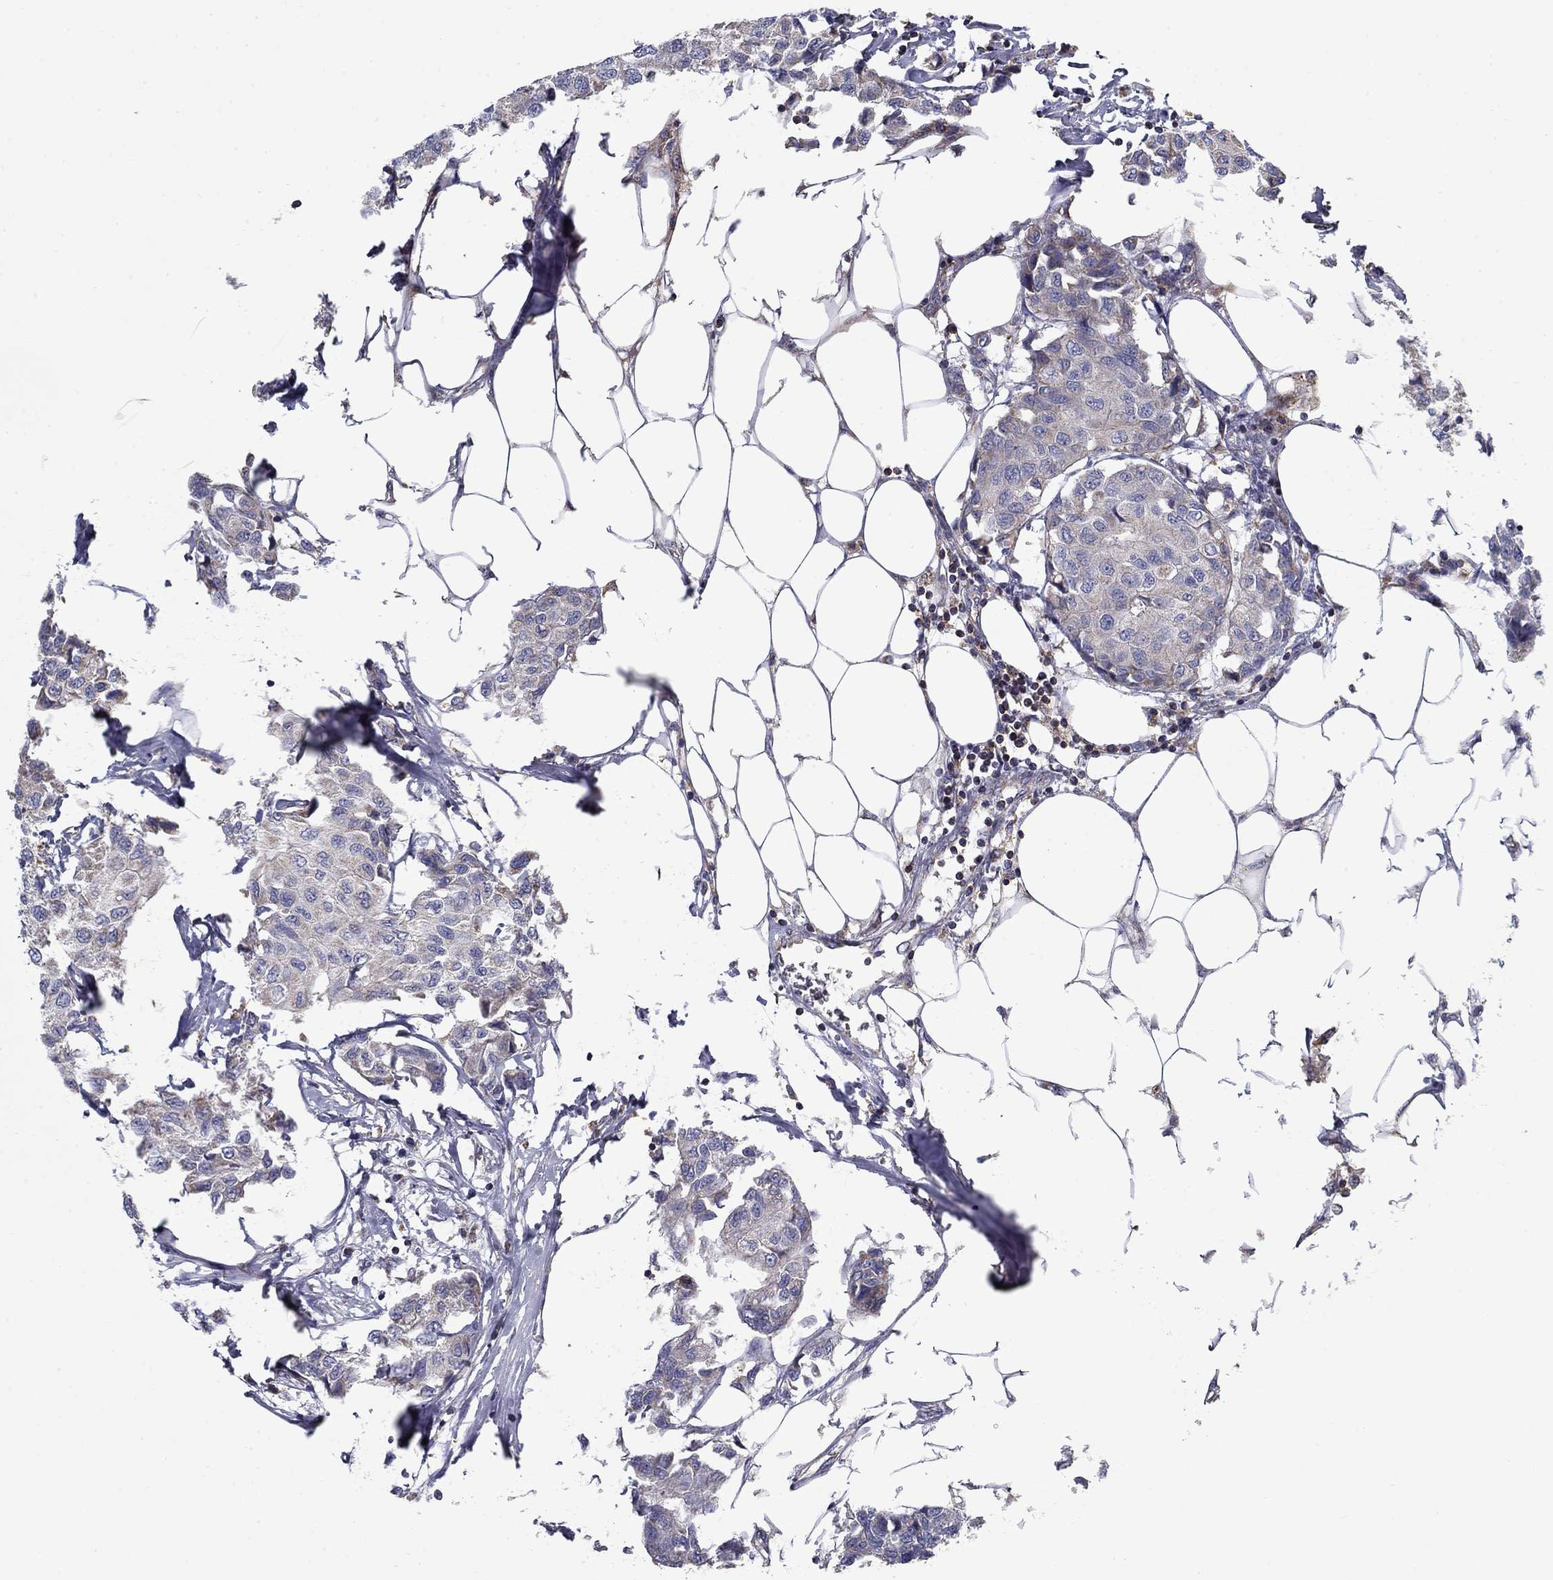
{"staining": {"intensity": "negative", "quantity": "none", "location": "none"}, "tissue": "breast cancer", "cell_type": "Tumor cells", "image_type": "cancer", "snomed": [{"axis": "morphology", "description": "Duct carcinoma"}, {"axis": "topography", "description": "Breast"}], "caption": "This is a histopathology image of immunohistochemistry staining of intraductal carcinoma (breast), which shows no expression in tumor cells.", "gene": "NME5", "patient": {"sex": "female", "age": 80}}